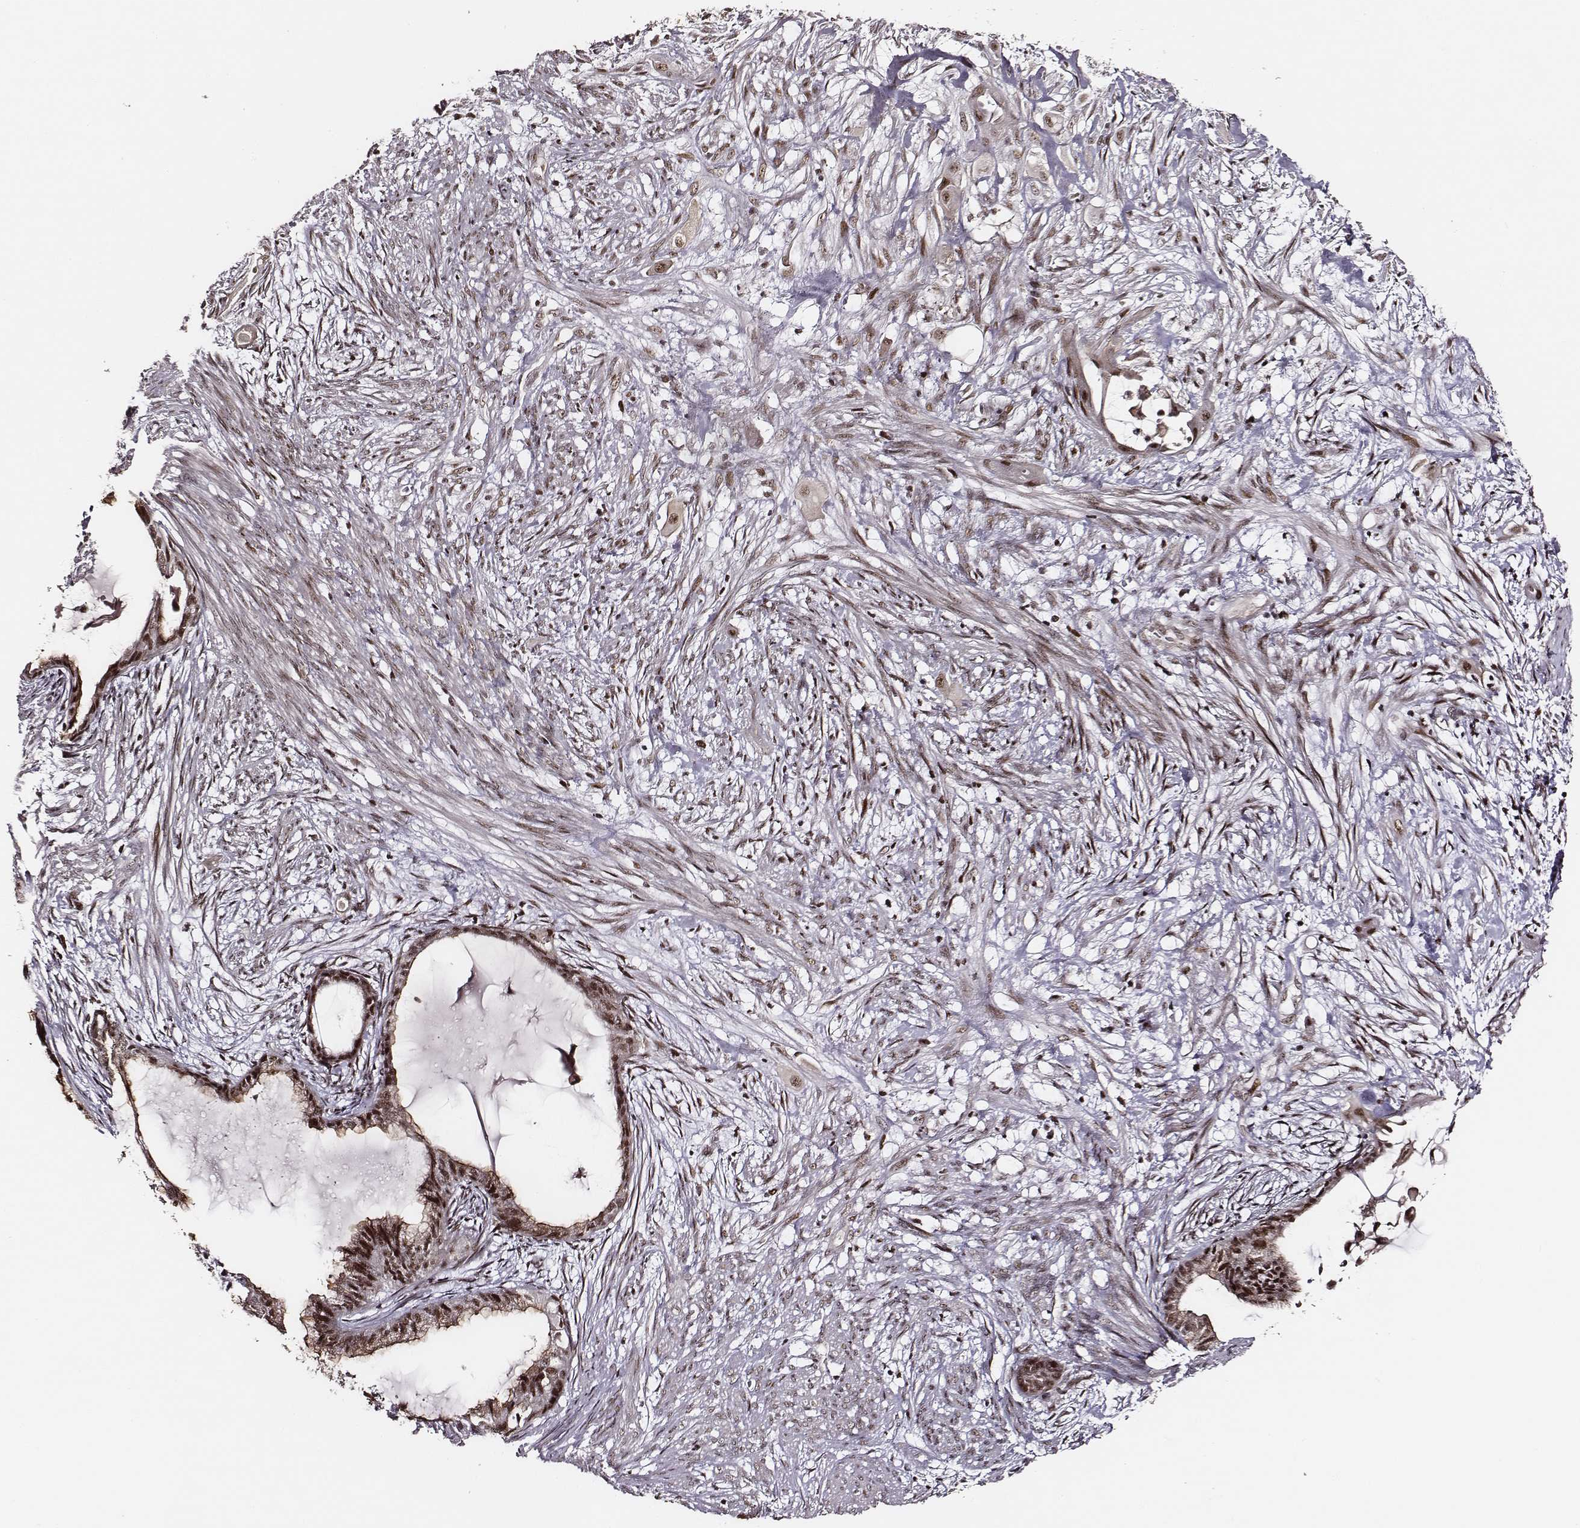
{"staining": {"intensity": "strong", "quantity": ">75%", "location": "nuclear"}, "tissue": "endometrial cancer", "cell_type": "Tumor cells", "image_type": "cancer", "snomed": [{"axis": "morphology", "description": "Adenocarcinoma, NOS"}, {"axis": "topography", "description": "Endometrium"}], "caption": "A high-resolution histopathology image shows immunohistochemistry (IHC) staining of endometrial adenocarcinoma, which shows strong nuclear expression in approximately >75% of tumor cells.", "gene": "PPARA", "patient": {"sex": "female", "age": 86}}